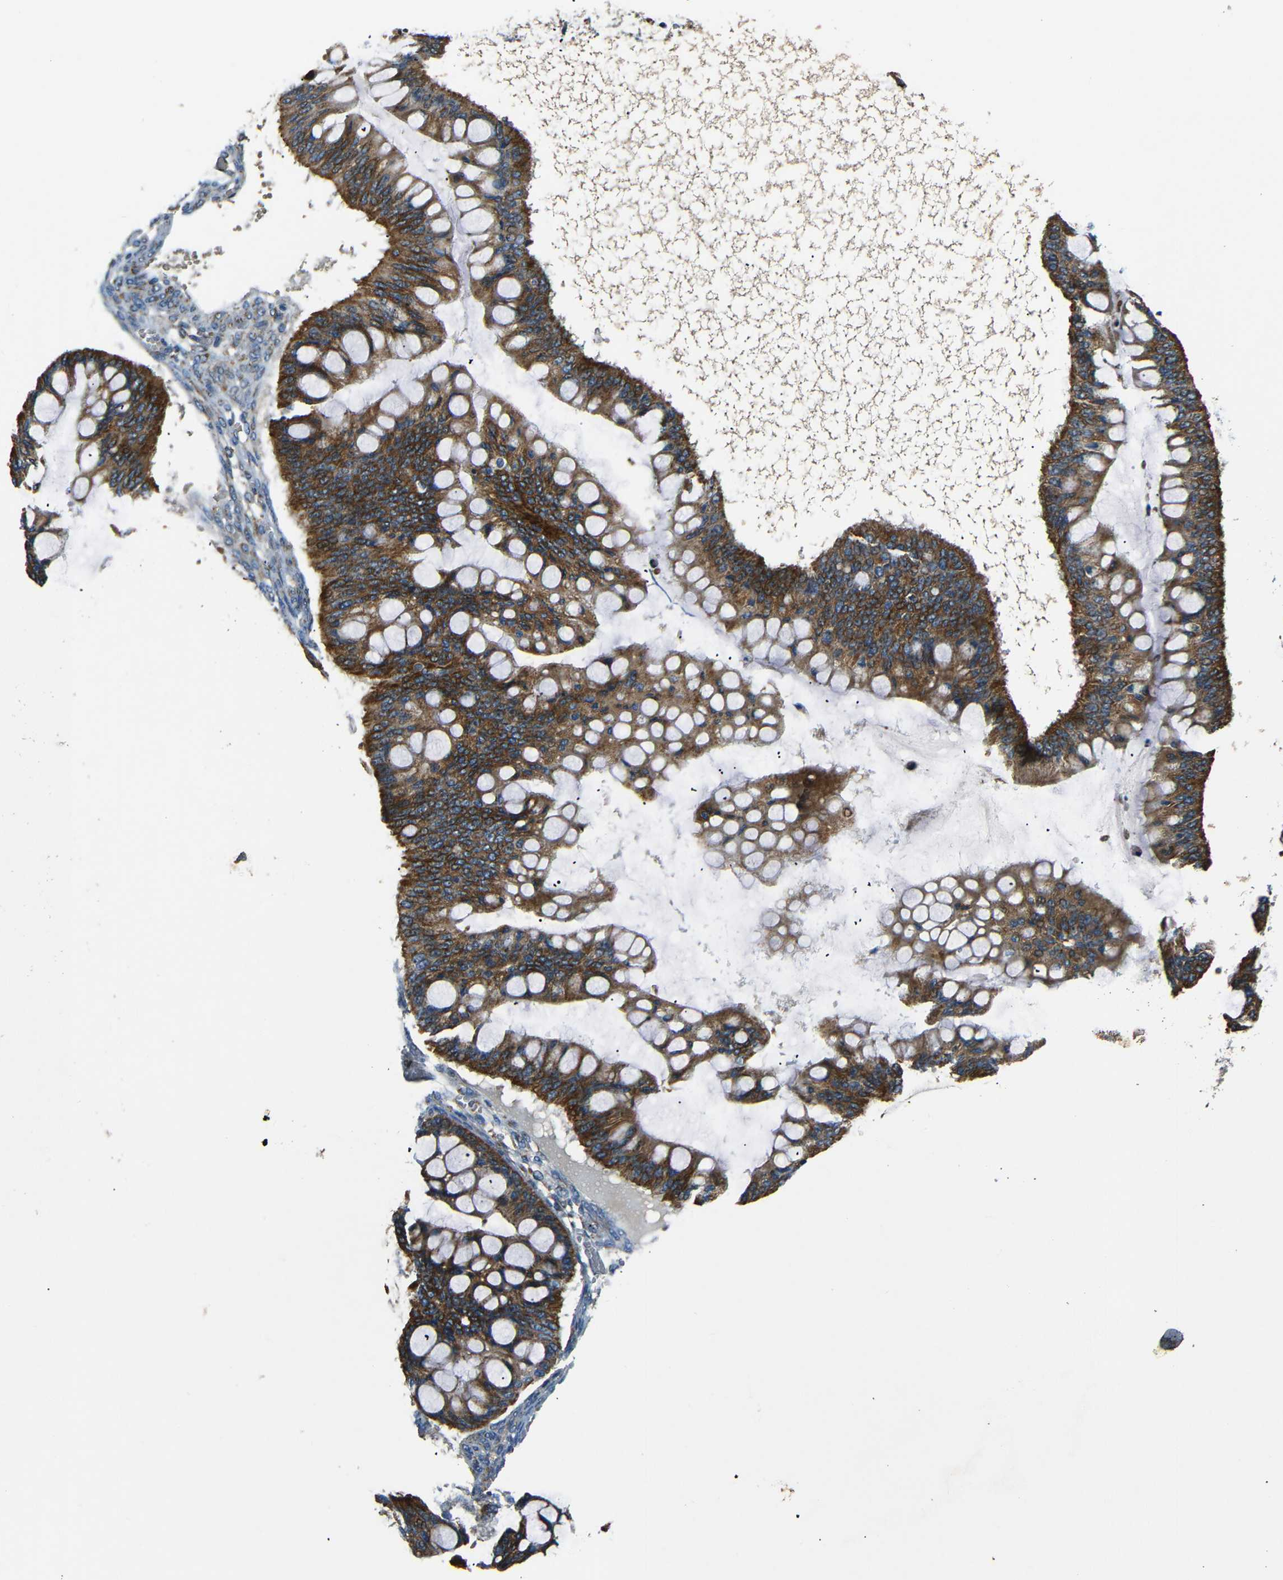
{"staining": {"intensity": "strong", "quantity": ">75%", "location": "cytoplasmic/membranous"}, "tissue": "ovarian cancer", "cell_type": "Tumor cells", "image_type": "cancer", "snomed": [{"axis": "morphology", "description": "Cystadenocarcinoma, mucinous, NOS"}, {"axis": "topography", "description": "Ovary"}], "caption": "Ovarian mucinous cystadenocarcinoma was stained to show a protein in brown. There is high levels of strong cytoplasmic/membranous expression in about >75% of tumor cells.", "gene": "NETO2", "patient": {"sex": "female", "age": 73}}